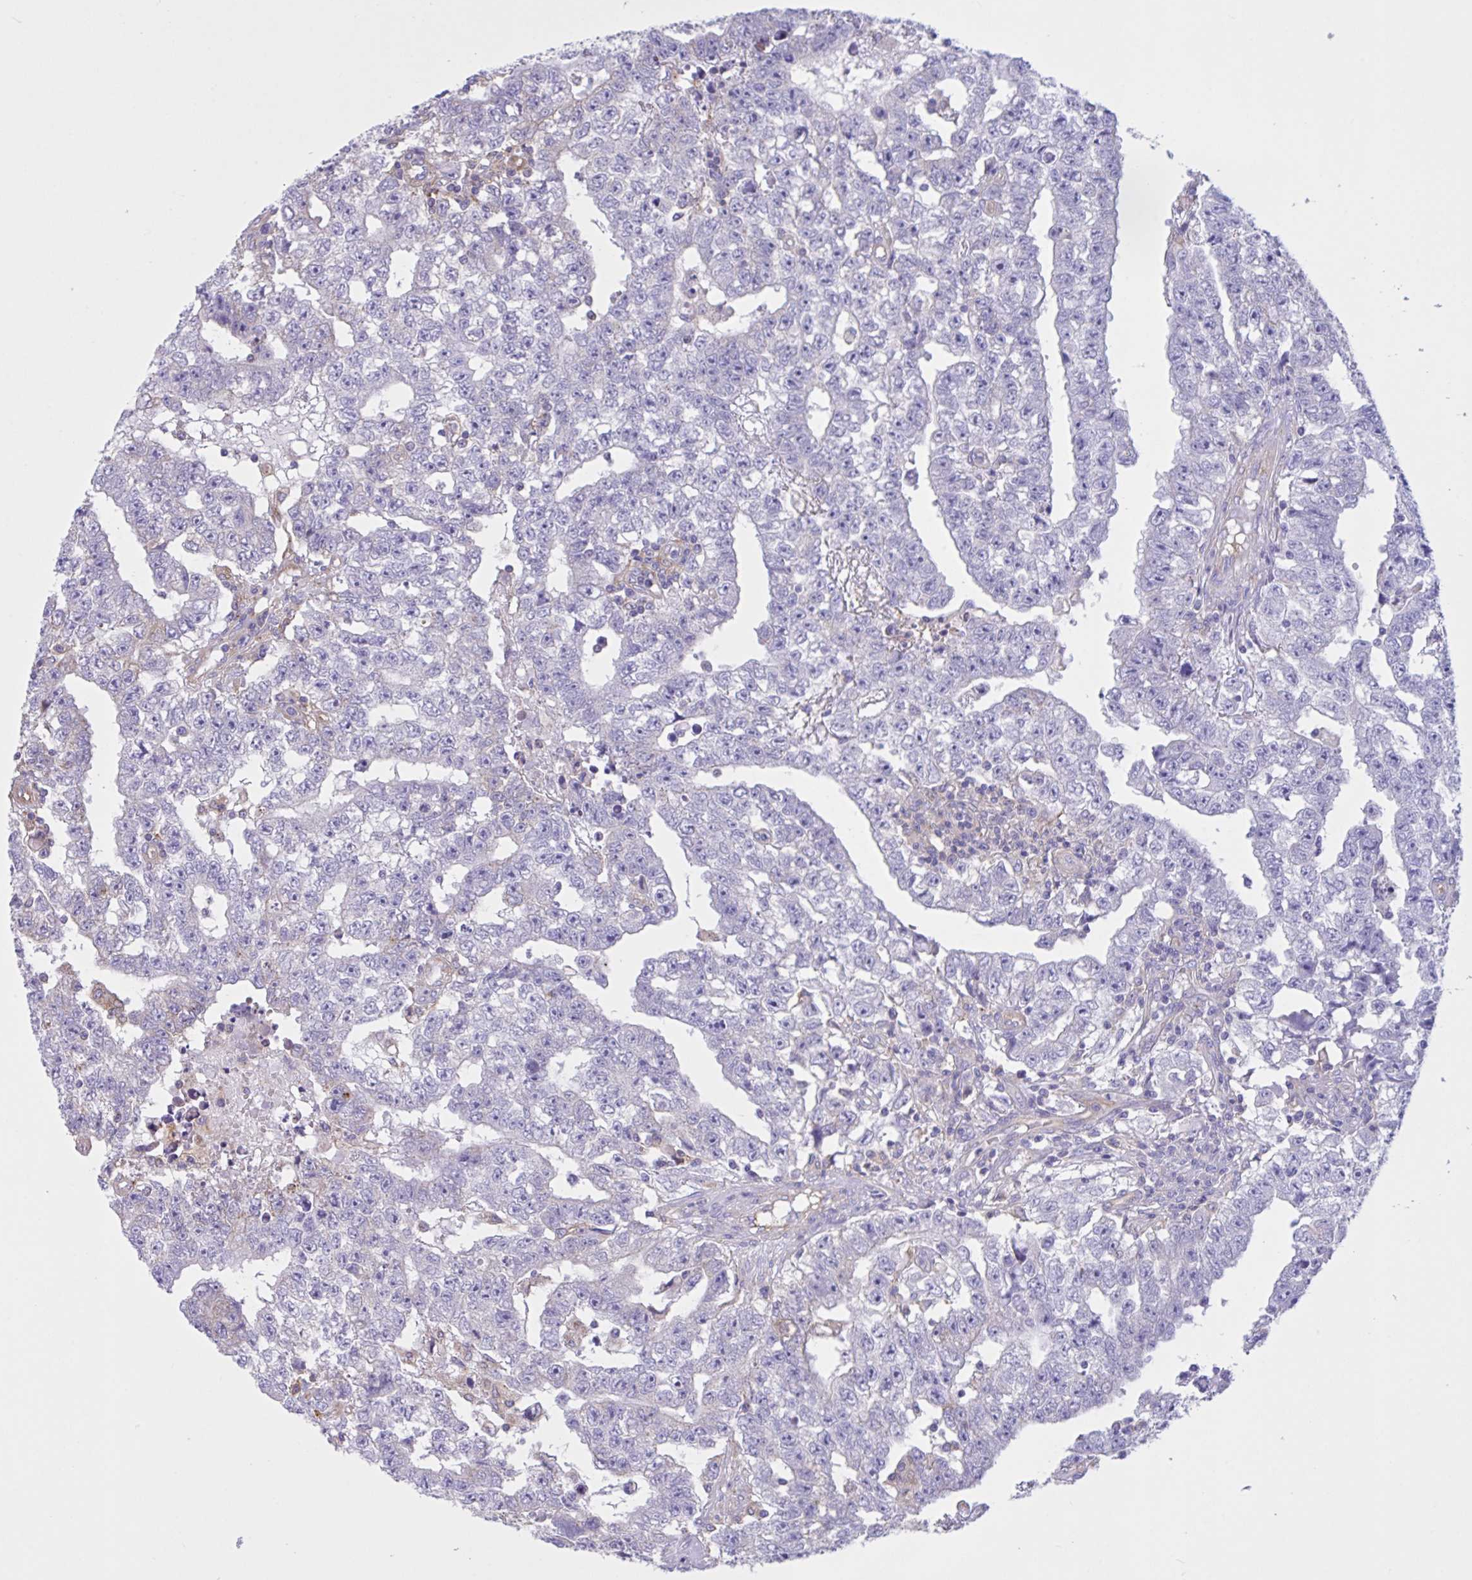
{"staining": {"intensity": "negative", "quantity": "none", "location": "none"}, "tissue": "testis cancer", "cell_type": "Tumor cells", "image_type": "cancer", "snomed": [{"axis": "morphology", "description": "Carcinoma, Embryonal, NOS"}, {"axis": "topography", "description": "Testis"}], "caption": "Immunohistochemistry of human testis cancer (embryonal carcinoma) demonstrates no expression in tumor cells.", "gene": "OR51M1", "patient": {"sex": "male", "age": 25}}